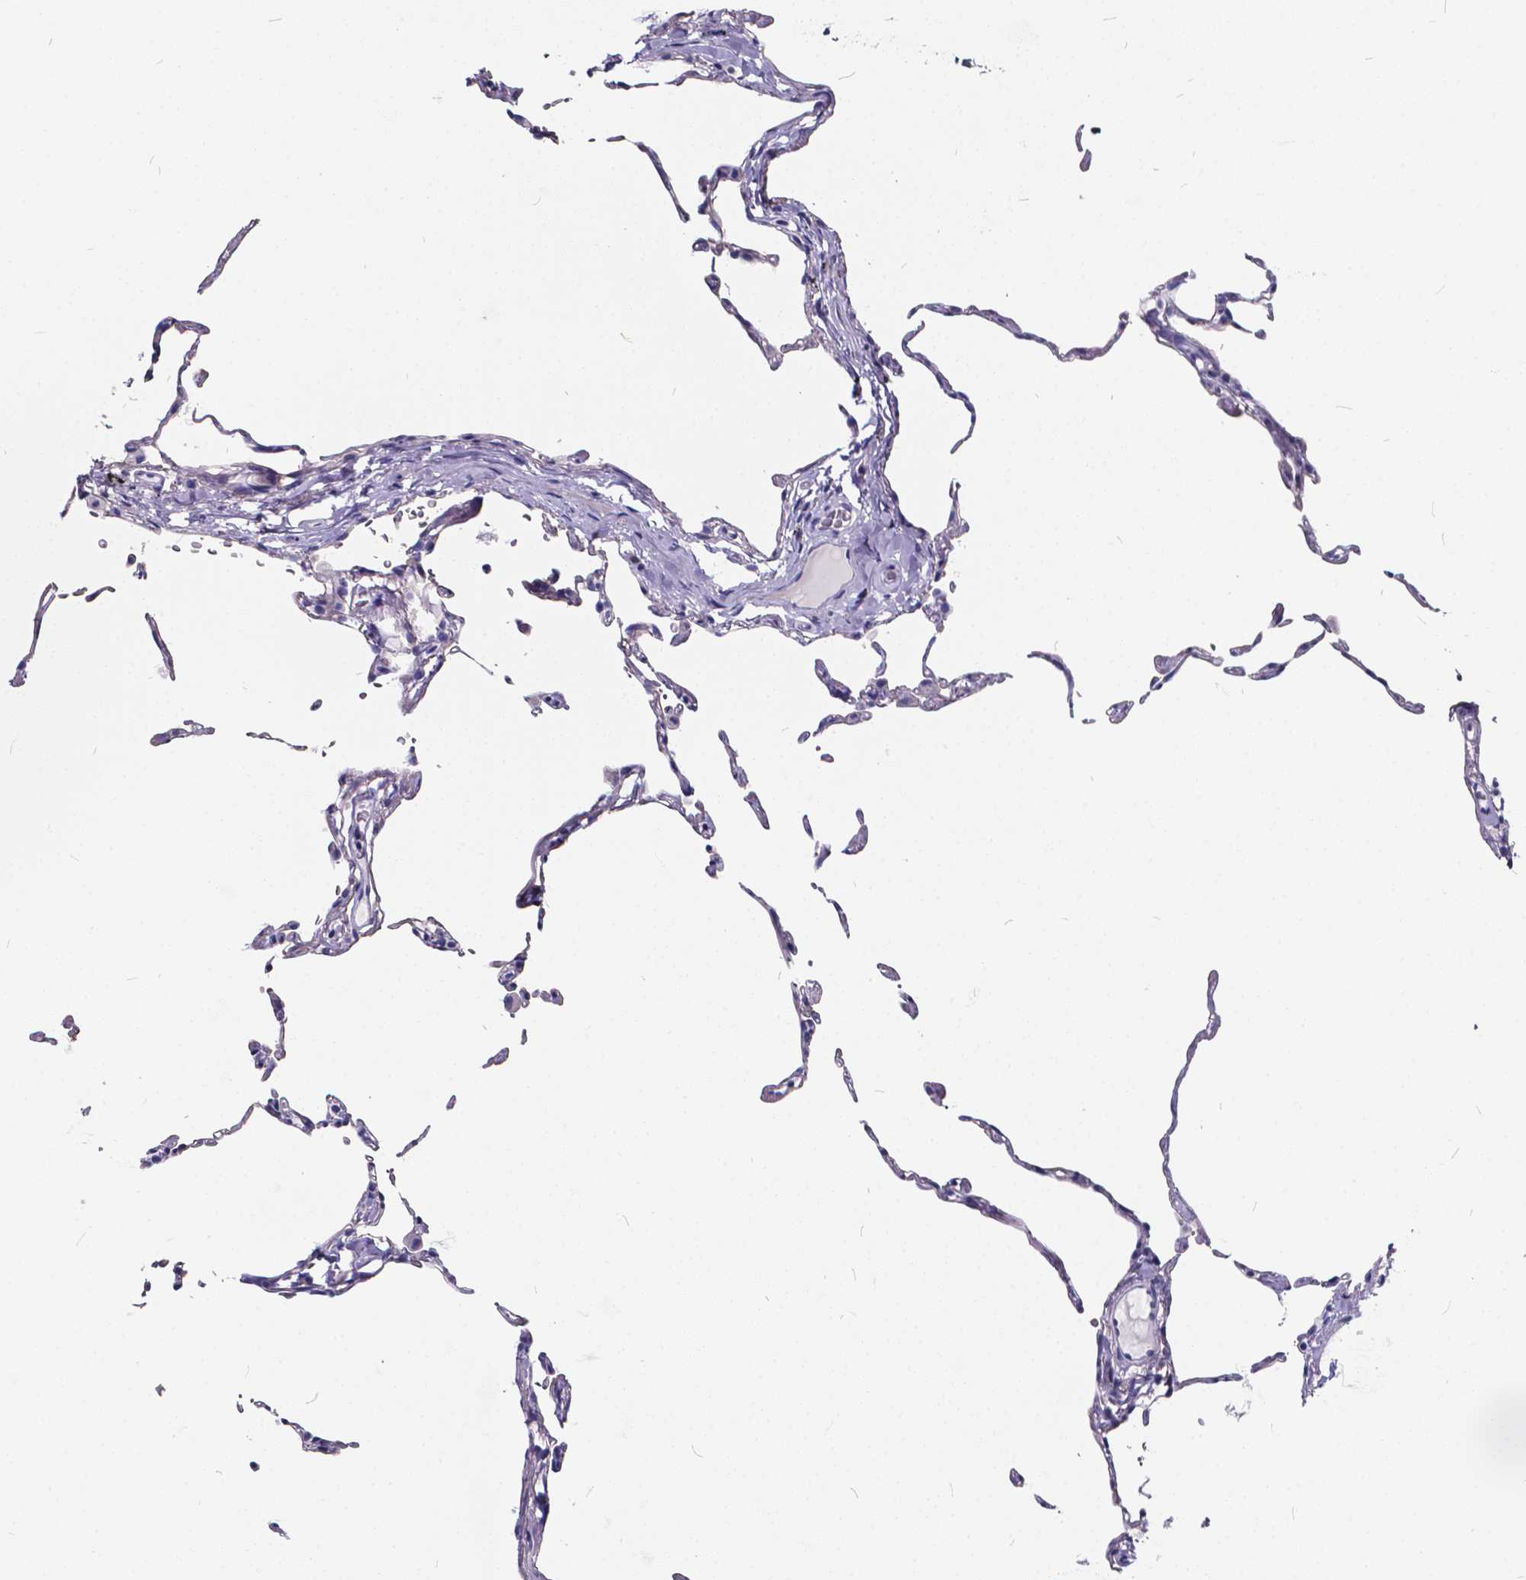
{"staining": {"intensity": "negative", "quantity": "none", "location": "none"}, "tissue": "lung", "cell_type": "Alveolar cells", "image_type": "normal", "snomed": [{"axis": "morphology", "description": "Normal tissue, NOS"}, {"axis": "topography", "description": "Lung"}], "caption": "This is a image of IHC staining of benign lung, which shows no expression in alveolar cells. Nuclei are stained in blue.", "gene": "SPEF2", "patient": {"sex": "female", "age": 57}}